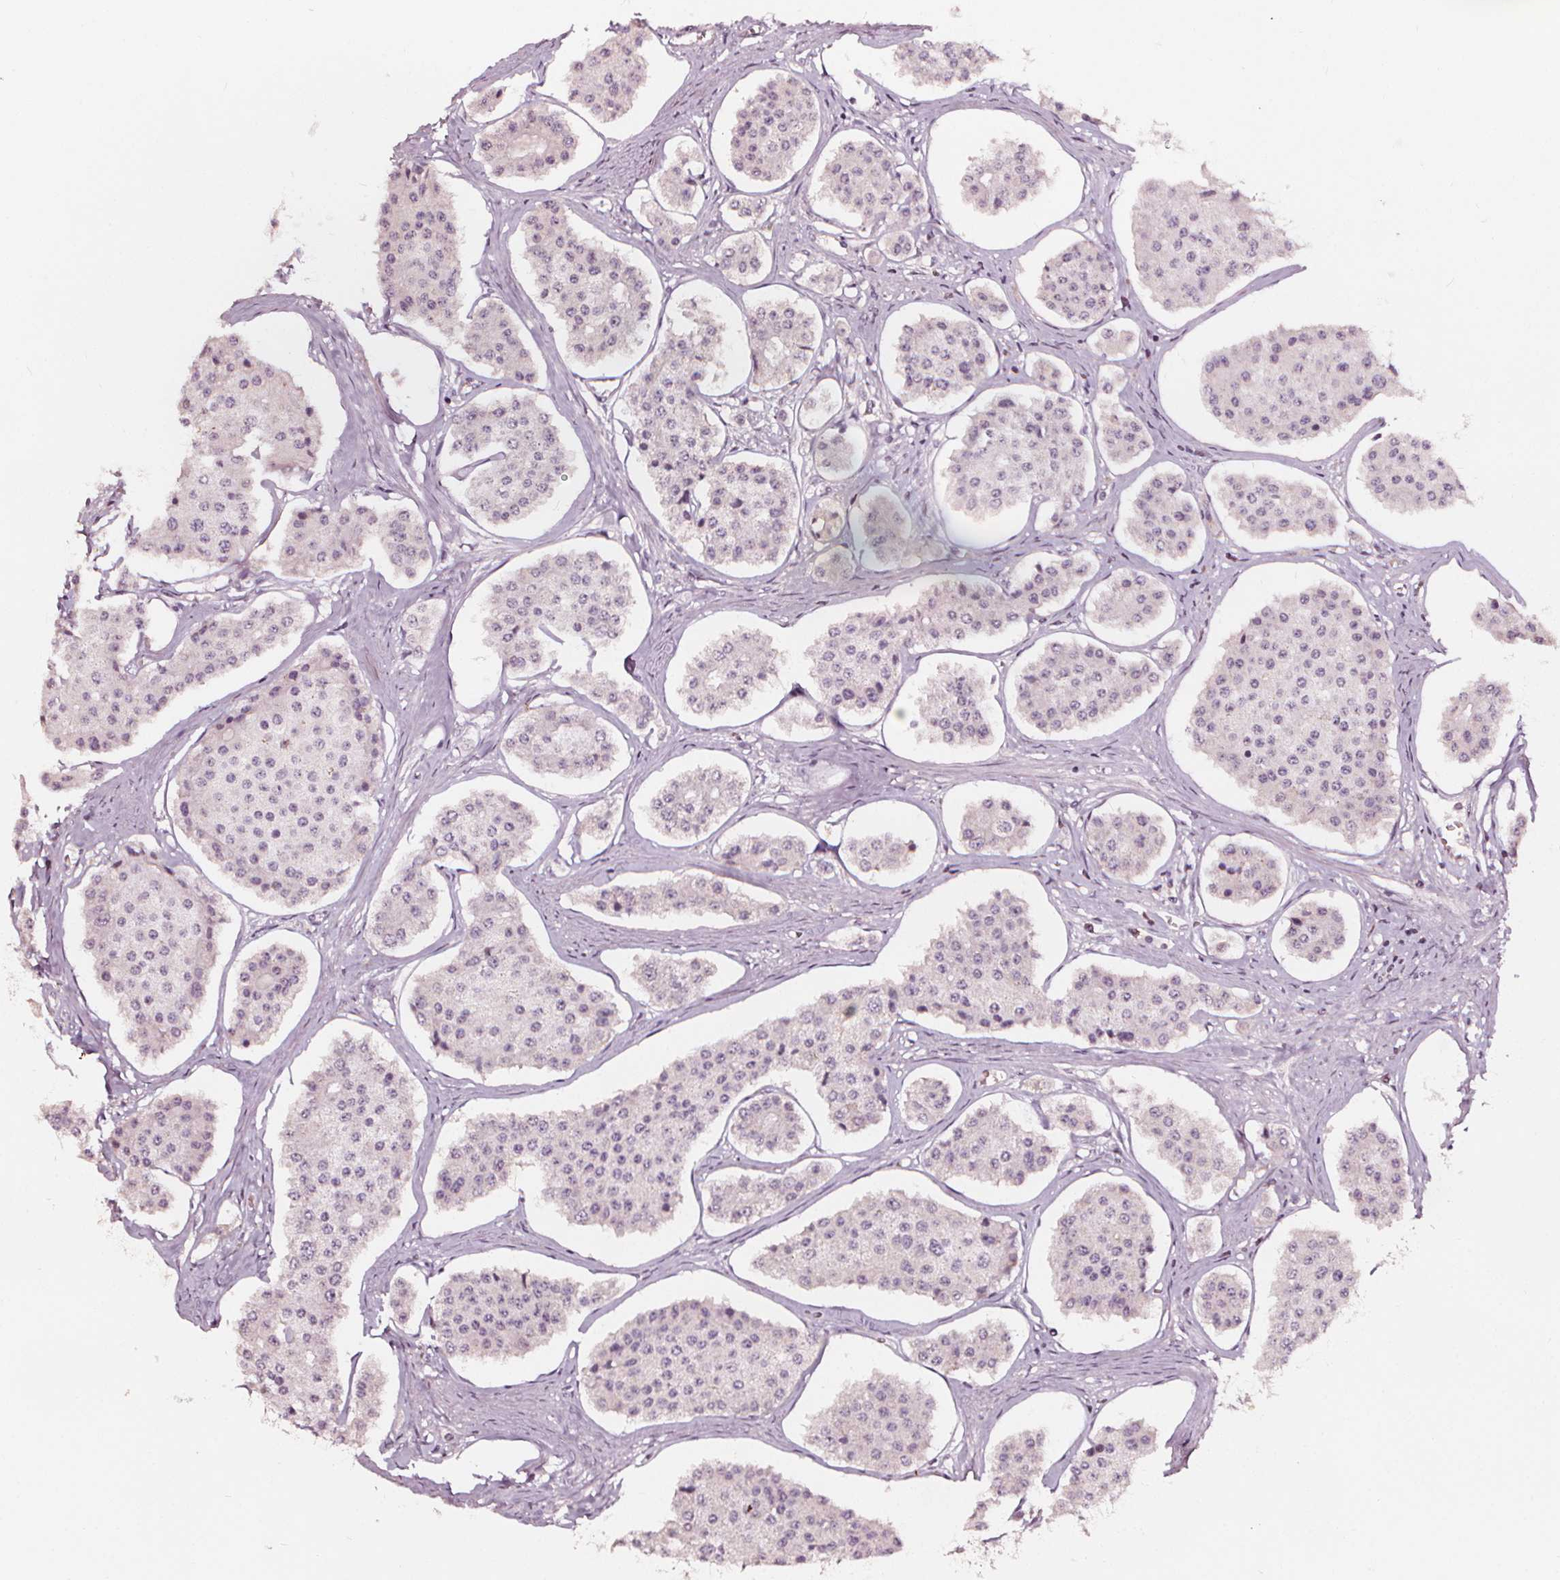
{"staining": {"intensity": "negative", "quantity": "none", "location": "none"}, "tissue": "carcinoid", "cell_type": "Tumor cells", "image_type": "cancer", "snomed": [{"axis": "morphology", "description": "Carcinoid, malignant, NOS"}, {"axis": "topography", "description": "Small intestine"}], "caption": "Tumor cells are negative for brown protein staining in carcinoid.", "gene": "NPC1L1", "patient": {"sex": "female", "age": 65}}